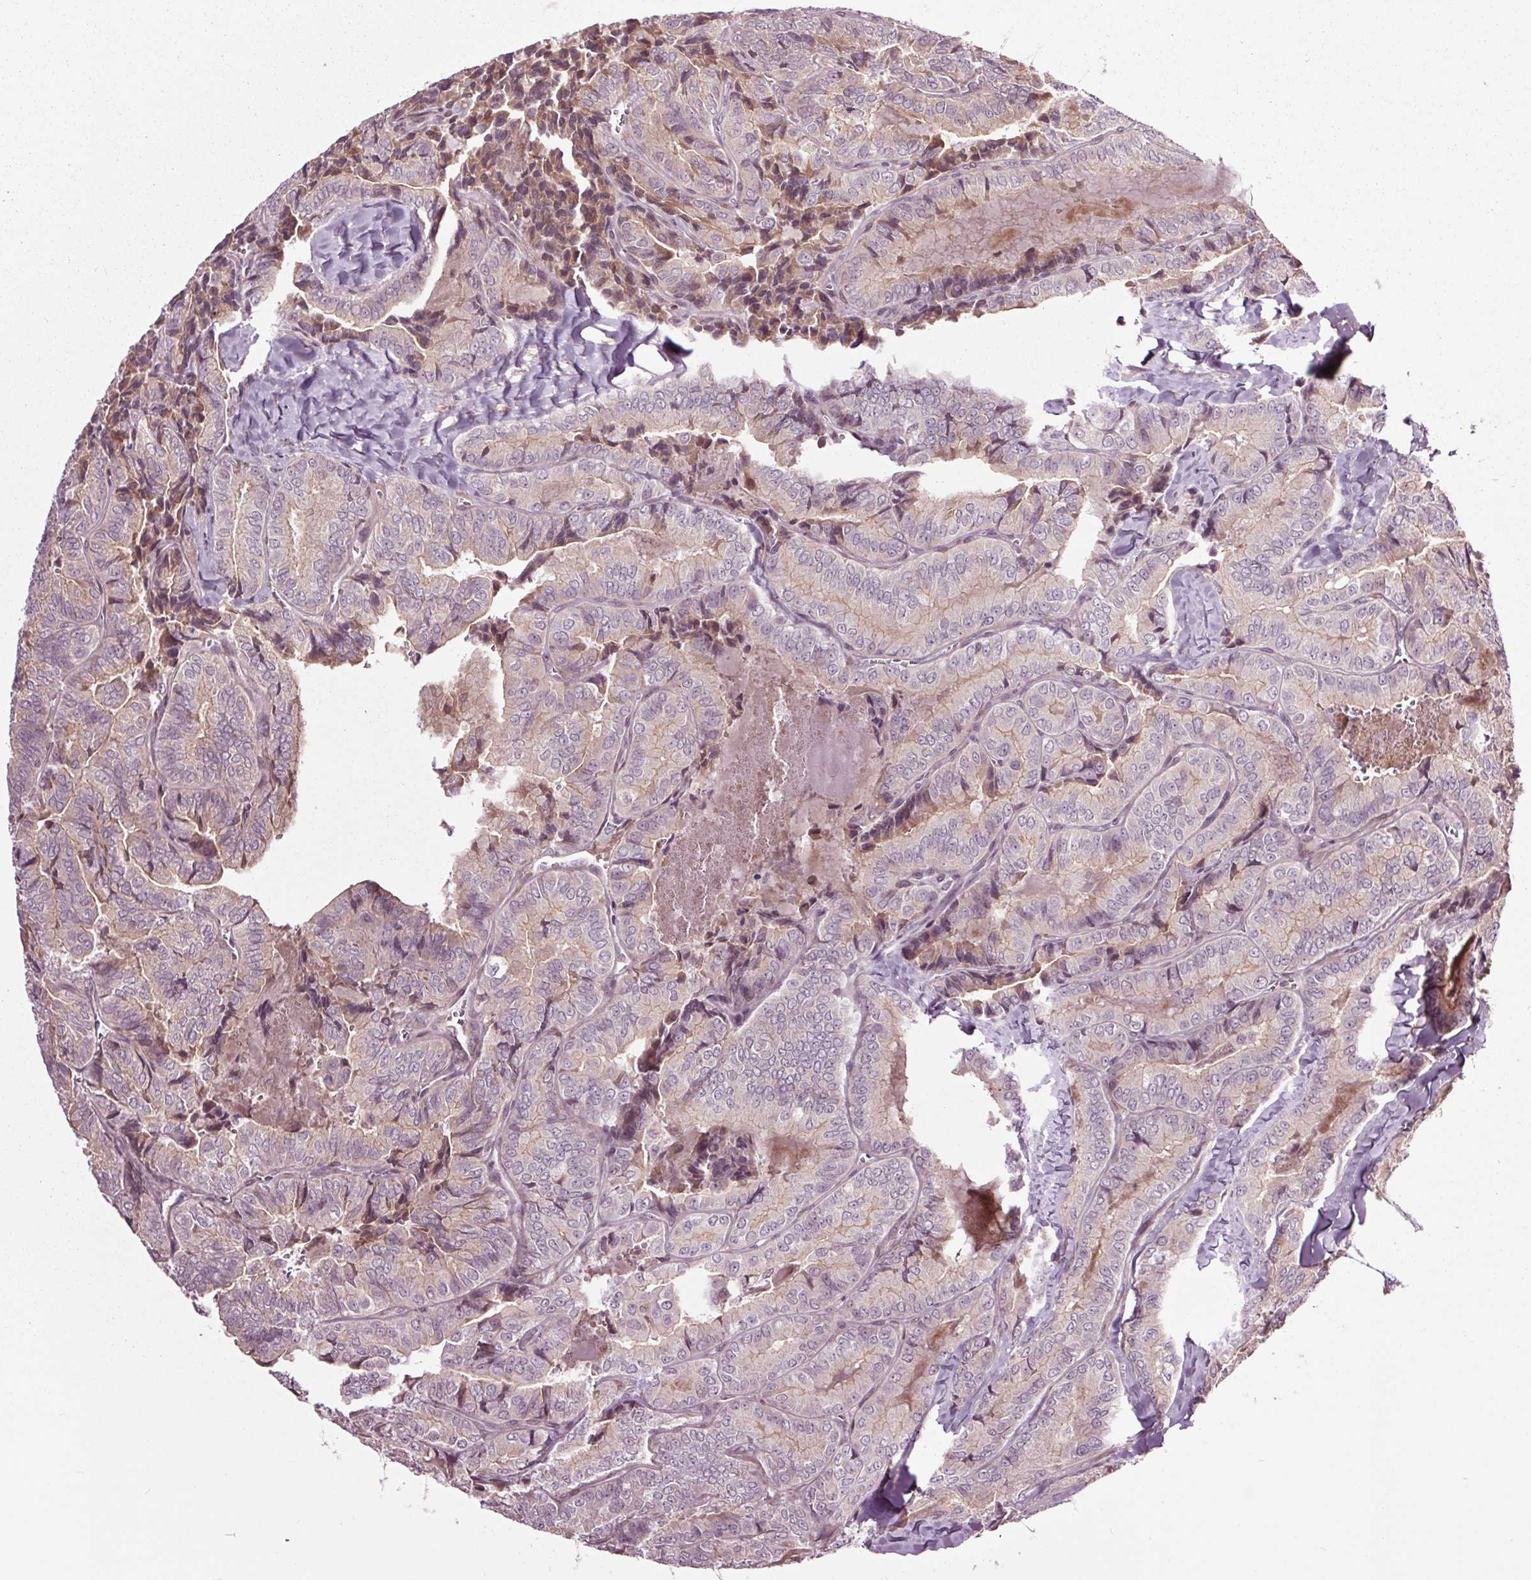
{"staining": {"intensity": "moderate", "quantity": "25%-75%", "location": "cytoplasmic/membranous"}, "tissue": "thyroid cancer", "cell_type": "Tumor cells", "image_type": "cancer", "snomed": [{"axis": "morphology", "description": "Papillary adenocarcinoma, NOS"}, {"axis": "topography", "description": "Thyroid gland"}], "caption": "This is an image of IHC staining of thyroid cancer, which shows moderate positivity in the cytoplasmic/membranous of tumor cells.", "gene": "HAUS5", "patient": {"sex": "female", "age": 75}}